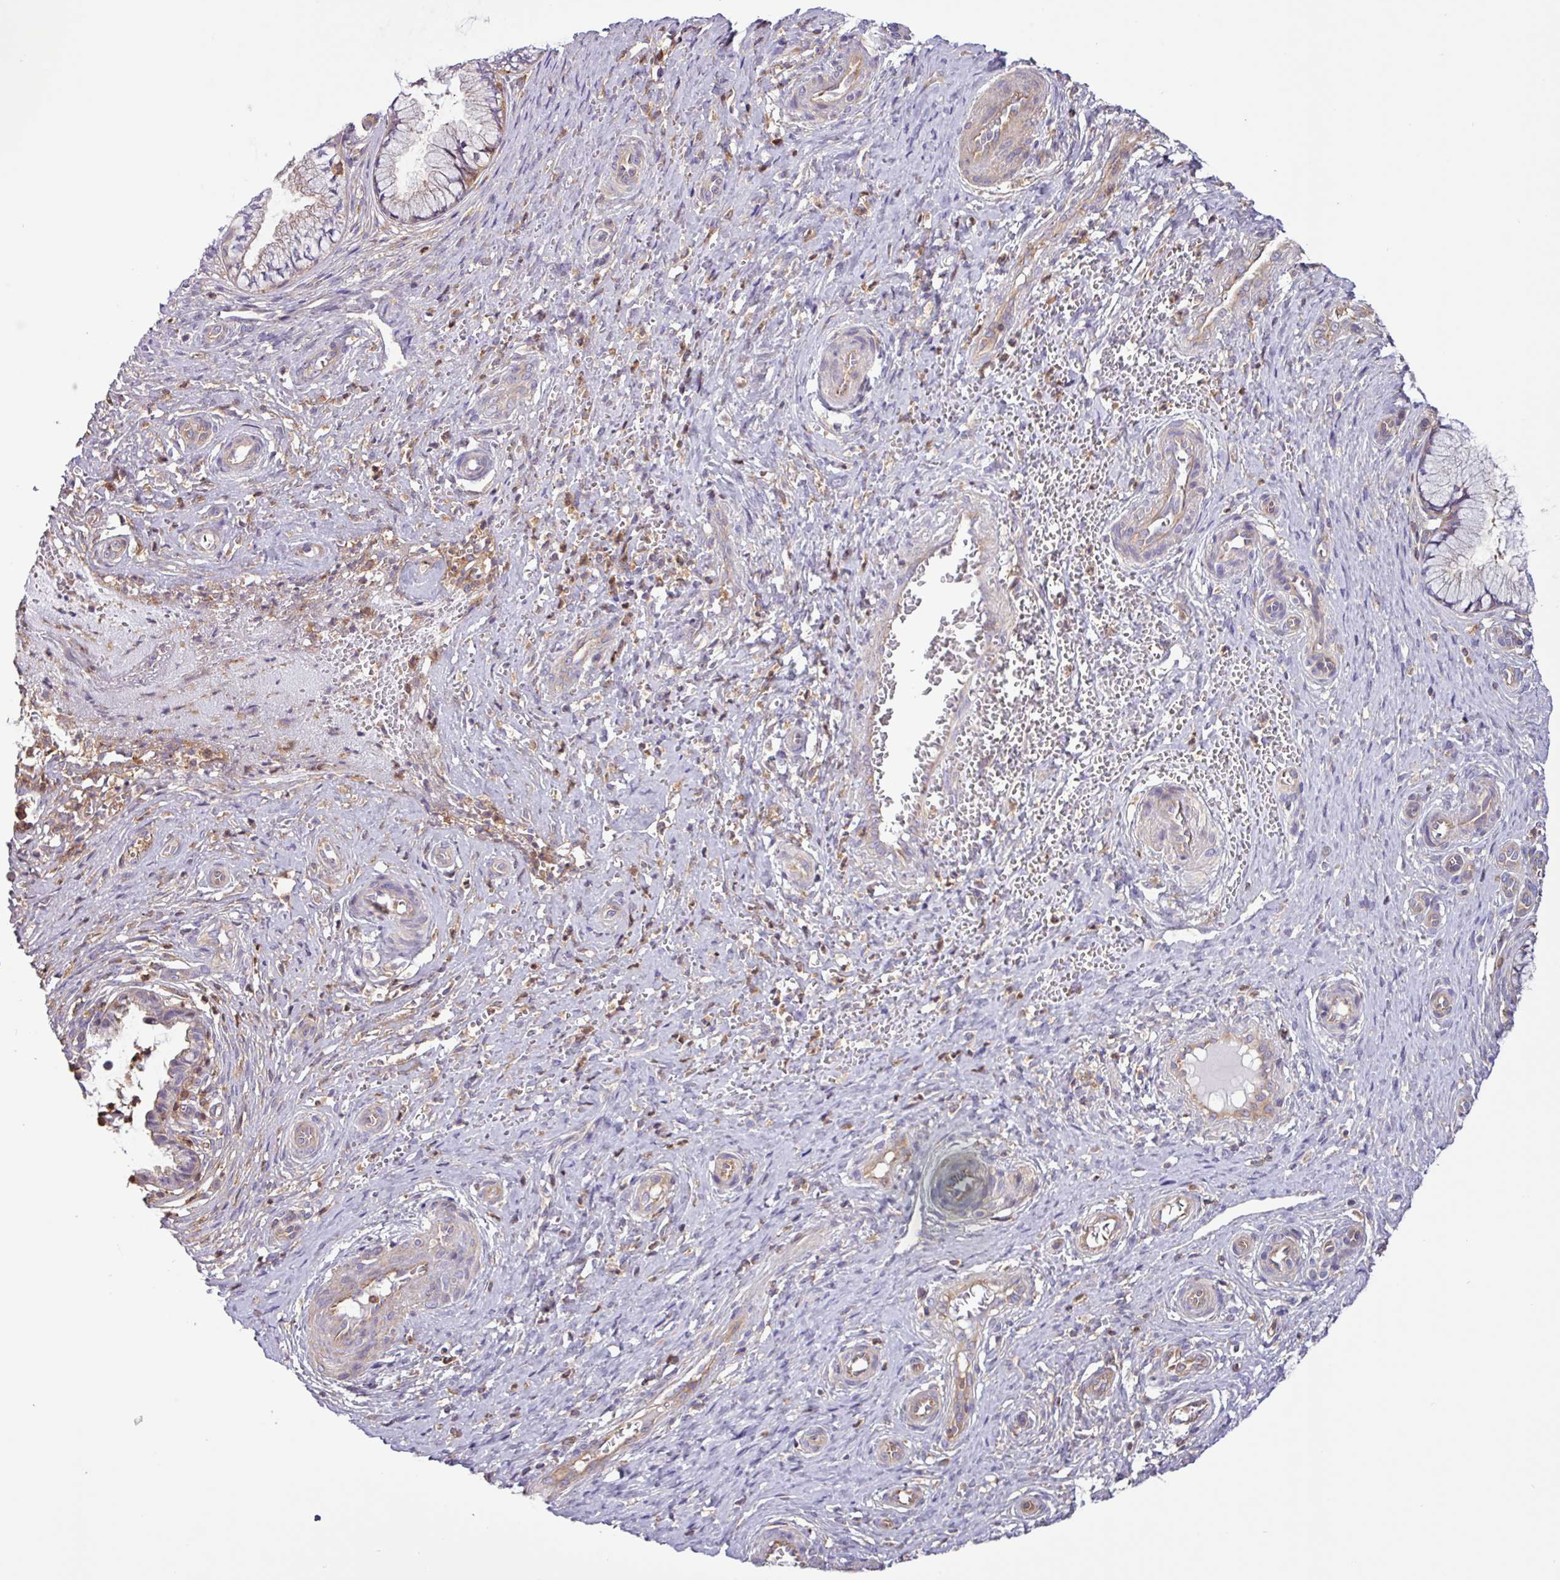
{"staining": {"intensity": "moderate", "quantity": "<25%", "location": "cytoplasmic/membranous"}, "tissue": "cervix", "cell_type": "Glandular cells", "image_type": "normal", "snomed": [{"axis": "morphology", "description": "Normal tissue, NOS"}, {"axis": "topography", "description": "Cervix"}], "caption": "Moderate cytoplasmic/membranous positivity is seen in about <25% of glandular cells in normal cervix.", "gene": "ACTR3B", "patient": {"sex": "female", "age": 36}}